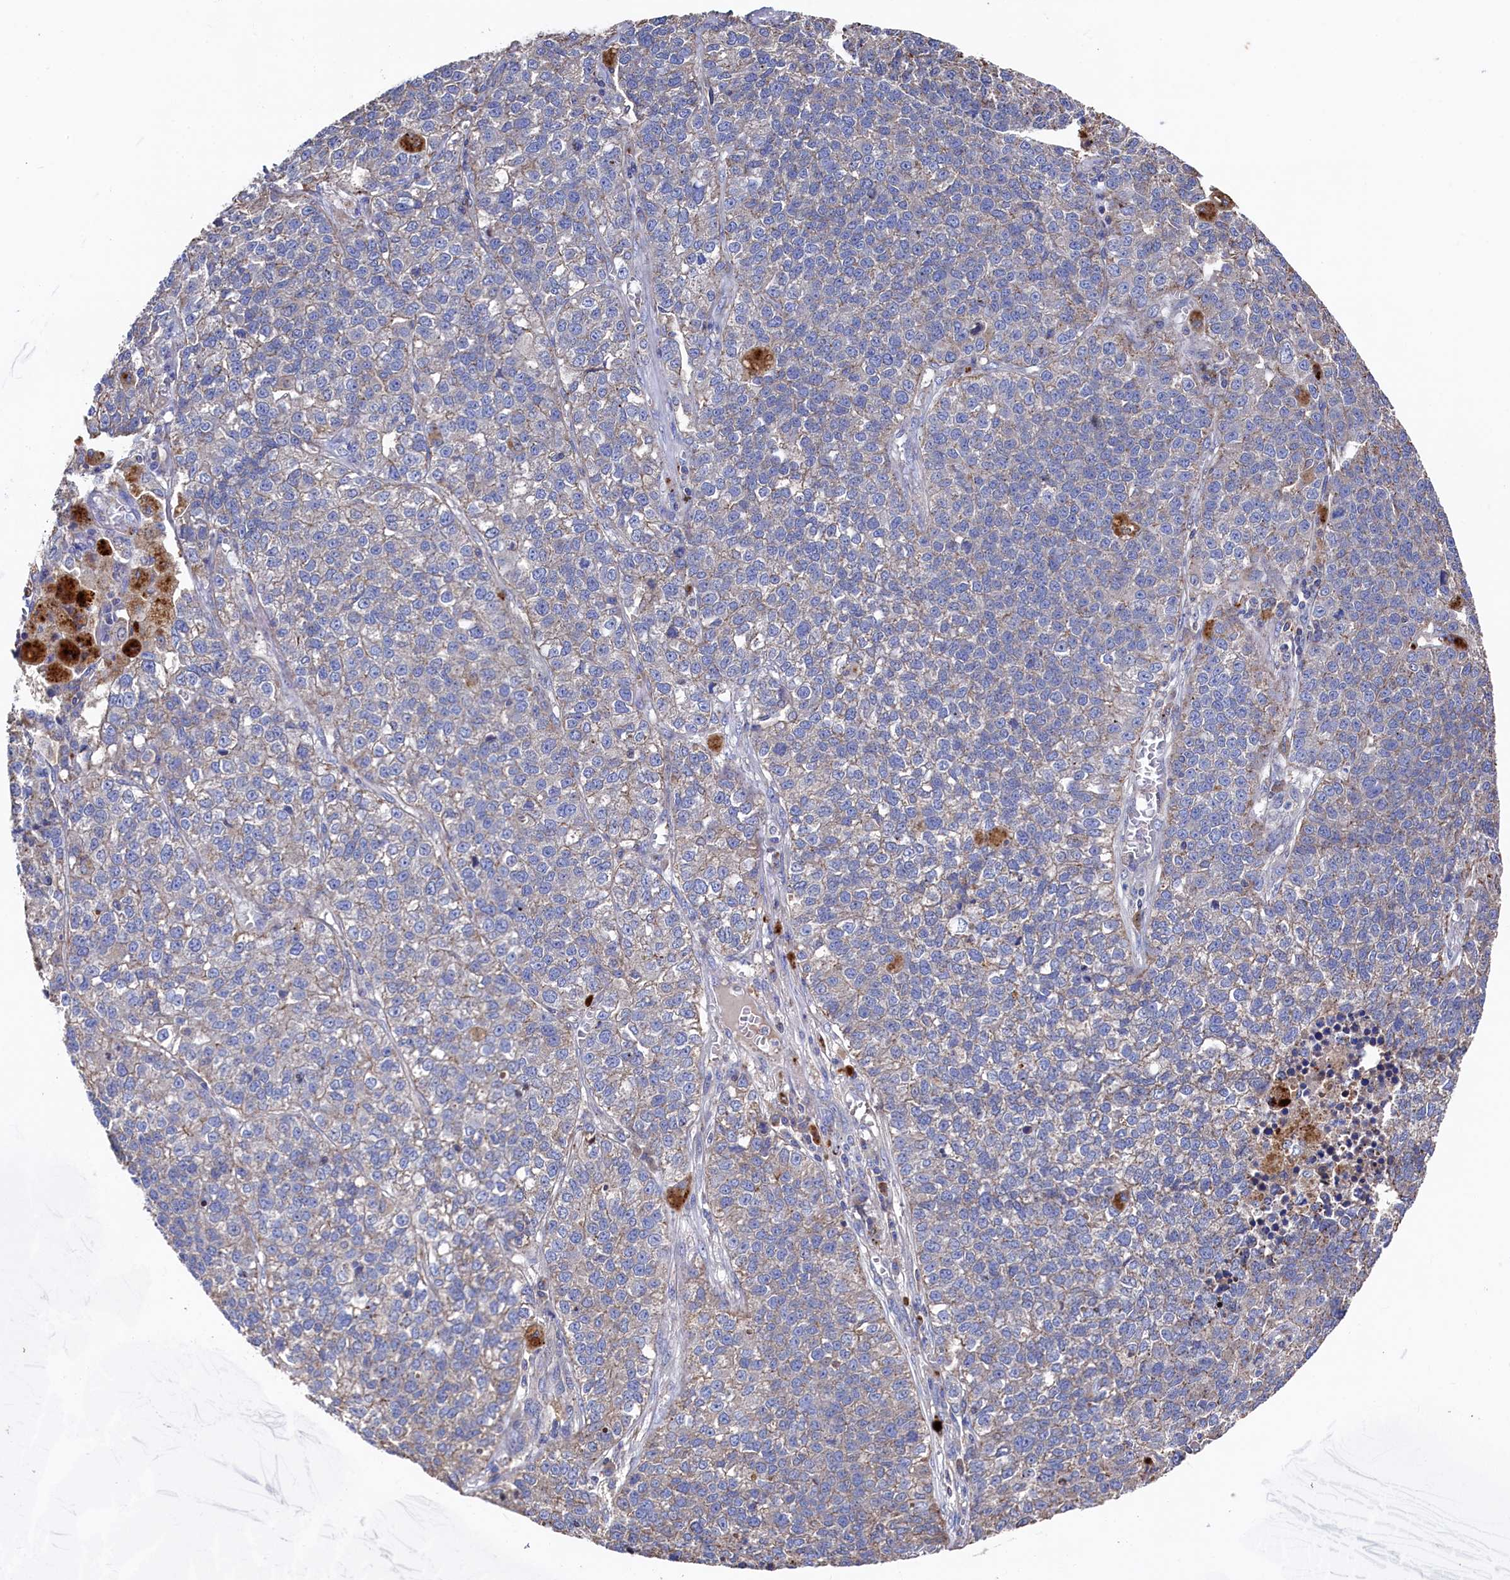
{"staining": {"intensity": "weak", "quantity": "25%-75%", "location": "cytoplasmic/membranous"}, "tissue": "lung cancer", "cell_type": "Tumor cells", "image_type": "cancer", "snomed": [{"axis": "morphology", "description": "Adenocarcinoma, NOS"}, {"axis": "topography", "description": "Lung"}], "caption": "Lung cancer stained with a brown dye exhibits weak cytoplasmic/membranous positive staining in approximately 25%-75% of tumor cells.", "gene": "TK2", "patient": {"sex": "male", "age": 49}}